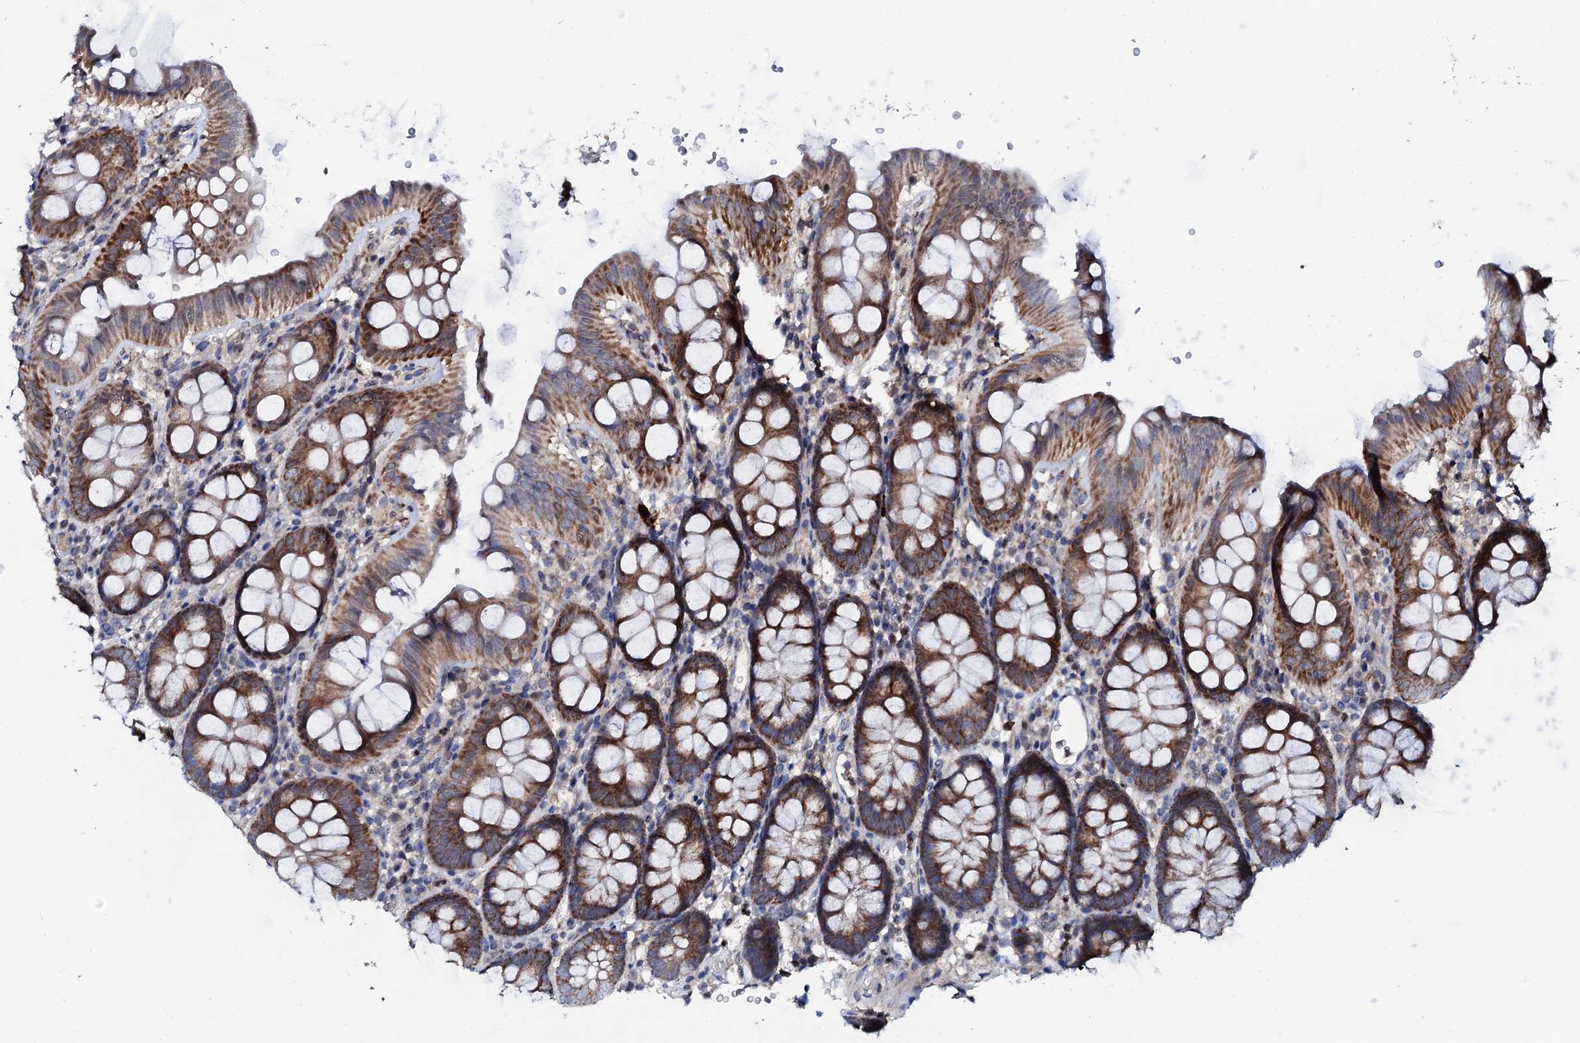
{"staining": {"intensity": "strong", "quantity": ">75%", "location": "cytoplasmic/membranous"}, "tissue": "colon", "cell_type": "Endothelial cells", "image_type": "normal", "snomed": [{"axis": "morphology", "description": "Normal tissue, NOS"}, {"axis": "topography", "description": "Colon"}], "caption": "The photomicrograph displays staining of normal colon, revealing strong cytoplasmic/membranous protein expression (brown color) within endothelial cells. (brown staining indicates protein expression, while blue staining denotes nuclei).", "gene": "PPP1R3D", "patient": {"sex": "male", "age": 75}}